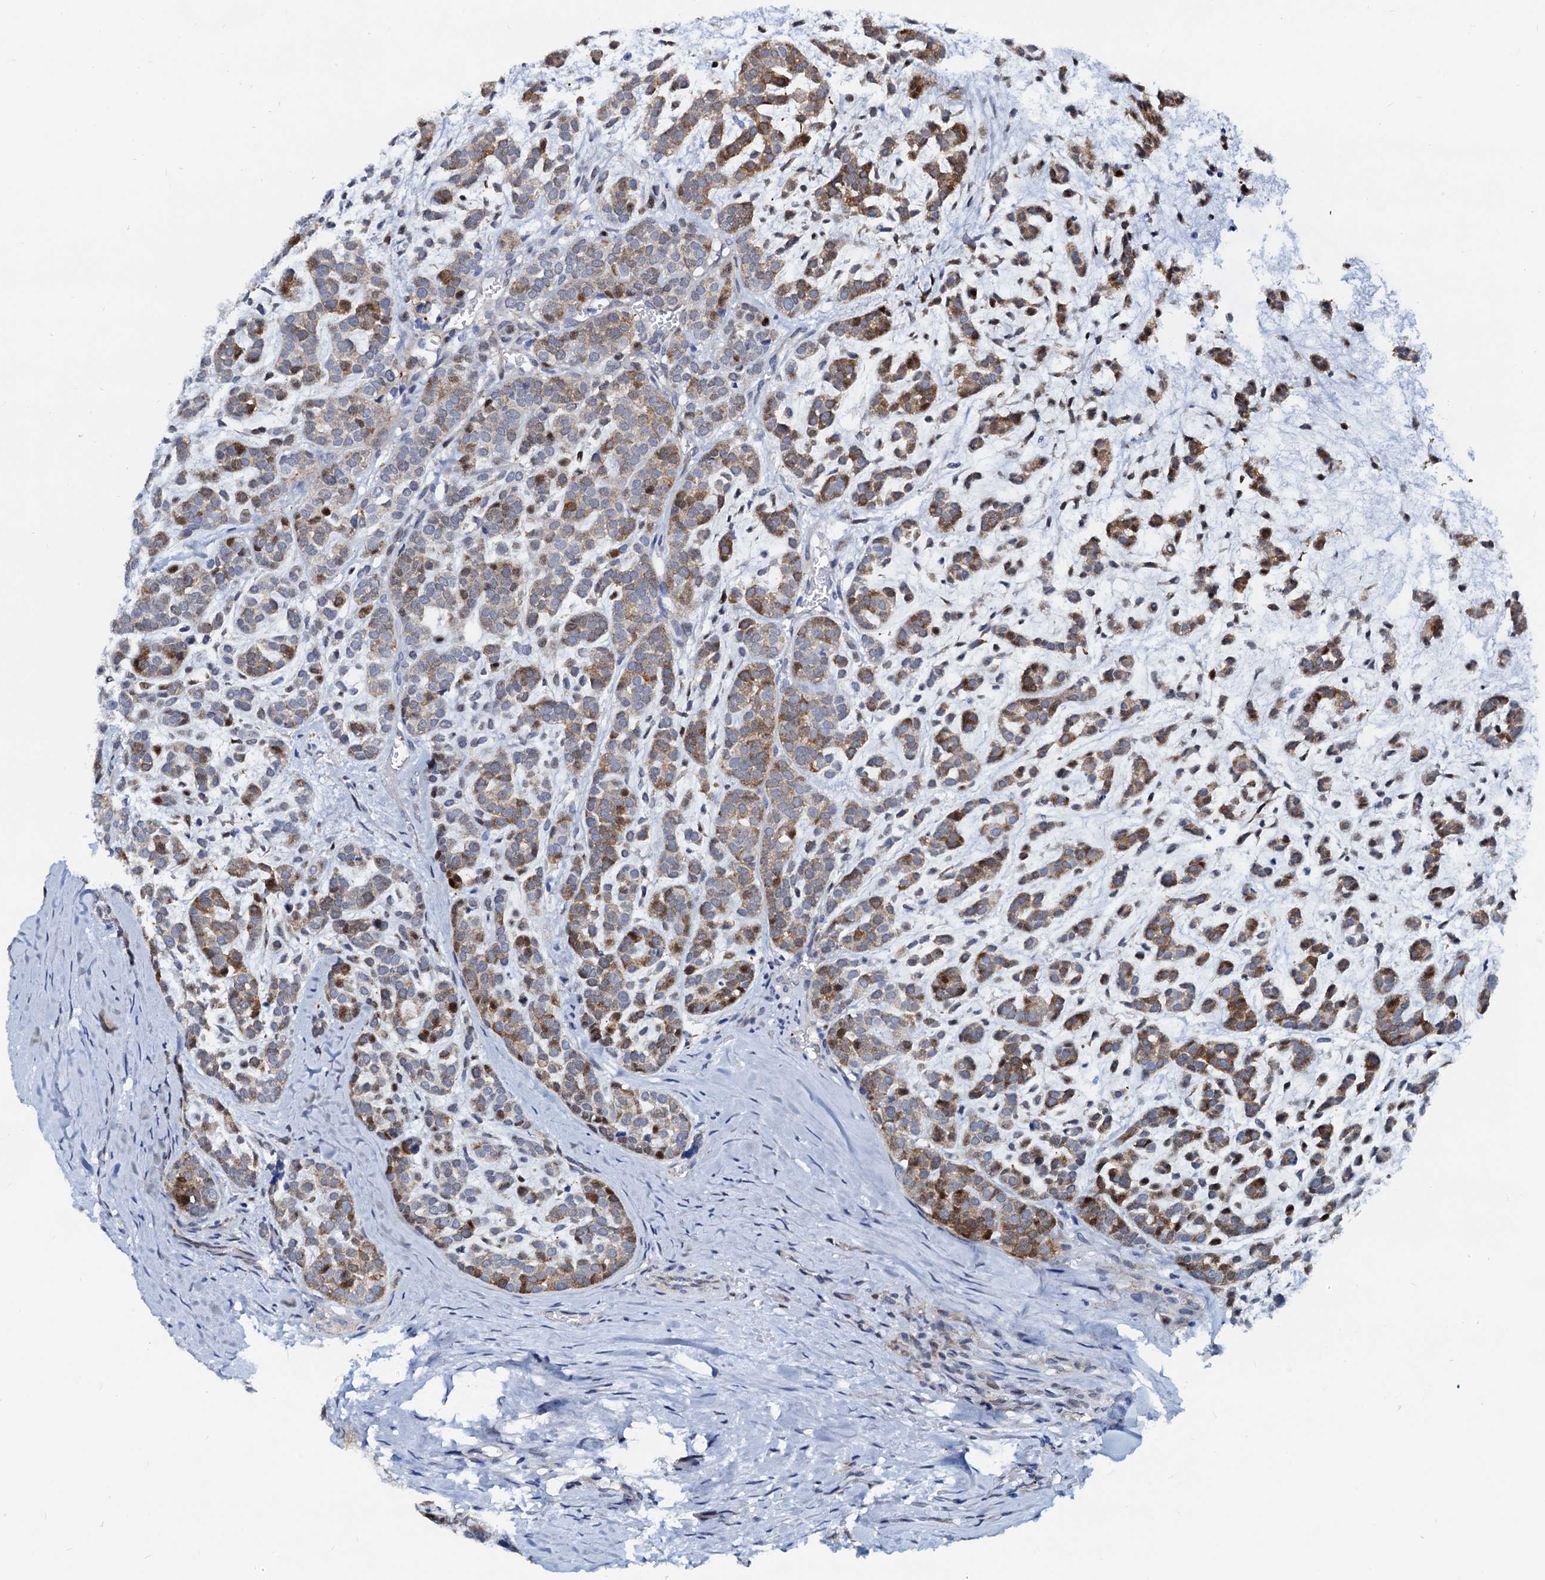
{"staining": {"intensity": "moderate", "quantity": "25%-75%", "location": "cytoplasmic/membranous"}, "tissue": "head and neck cancer", "cell_type": "Tumor cells", "image_type": "cancer", "snomed": [{"axis": "morphology", "description": "Adenocarcinoma, NOS"}, {"axis": "morphology", "description": "Adenoma, NOS"}, {"axis": "topography", "description": "Head-Neck"}], "caption": "Immunohistochemical staining of head and neck cancer displays moderate cytoplasmic/membranous protein staining in about 25%-75% of tumor cells. (IHC, brightfield microscopy, high magnification).", "gene": "PTGES3", "patient": {"sex": "female", "age": 55}}